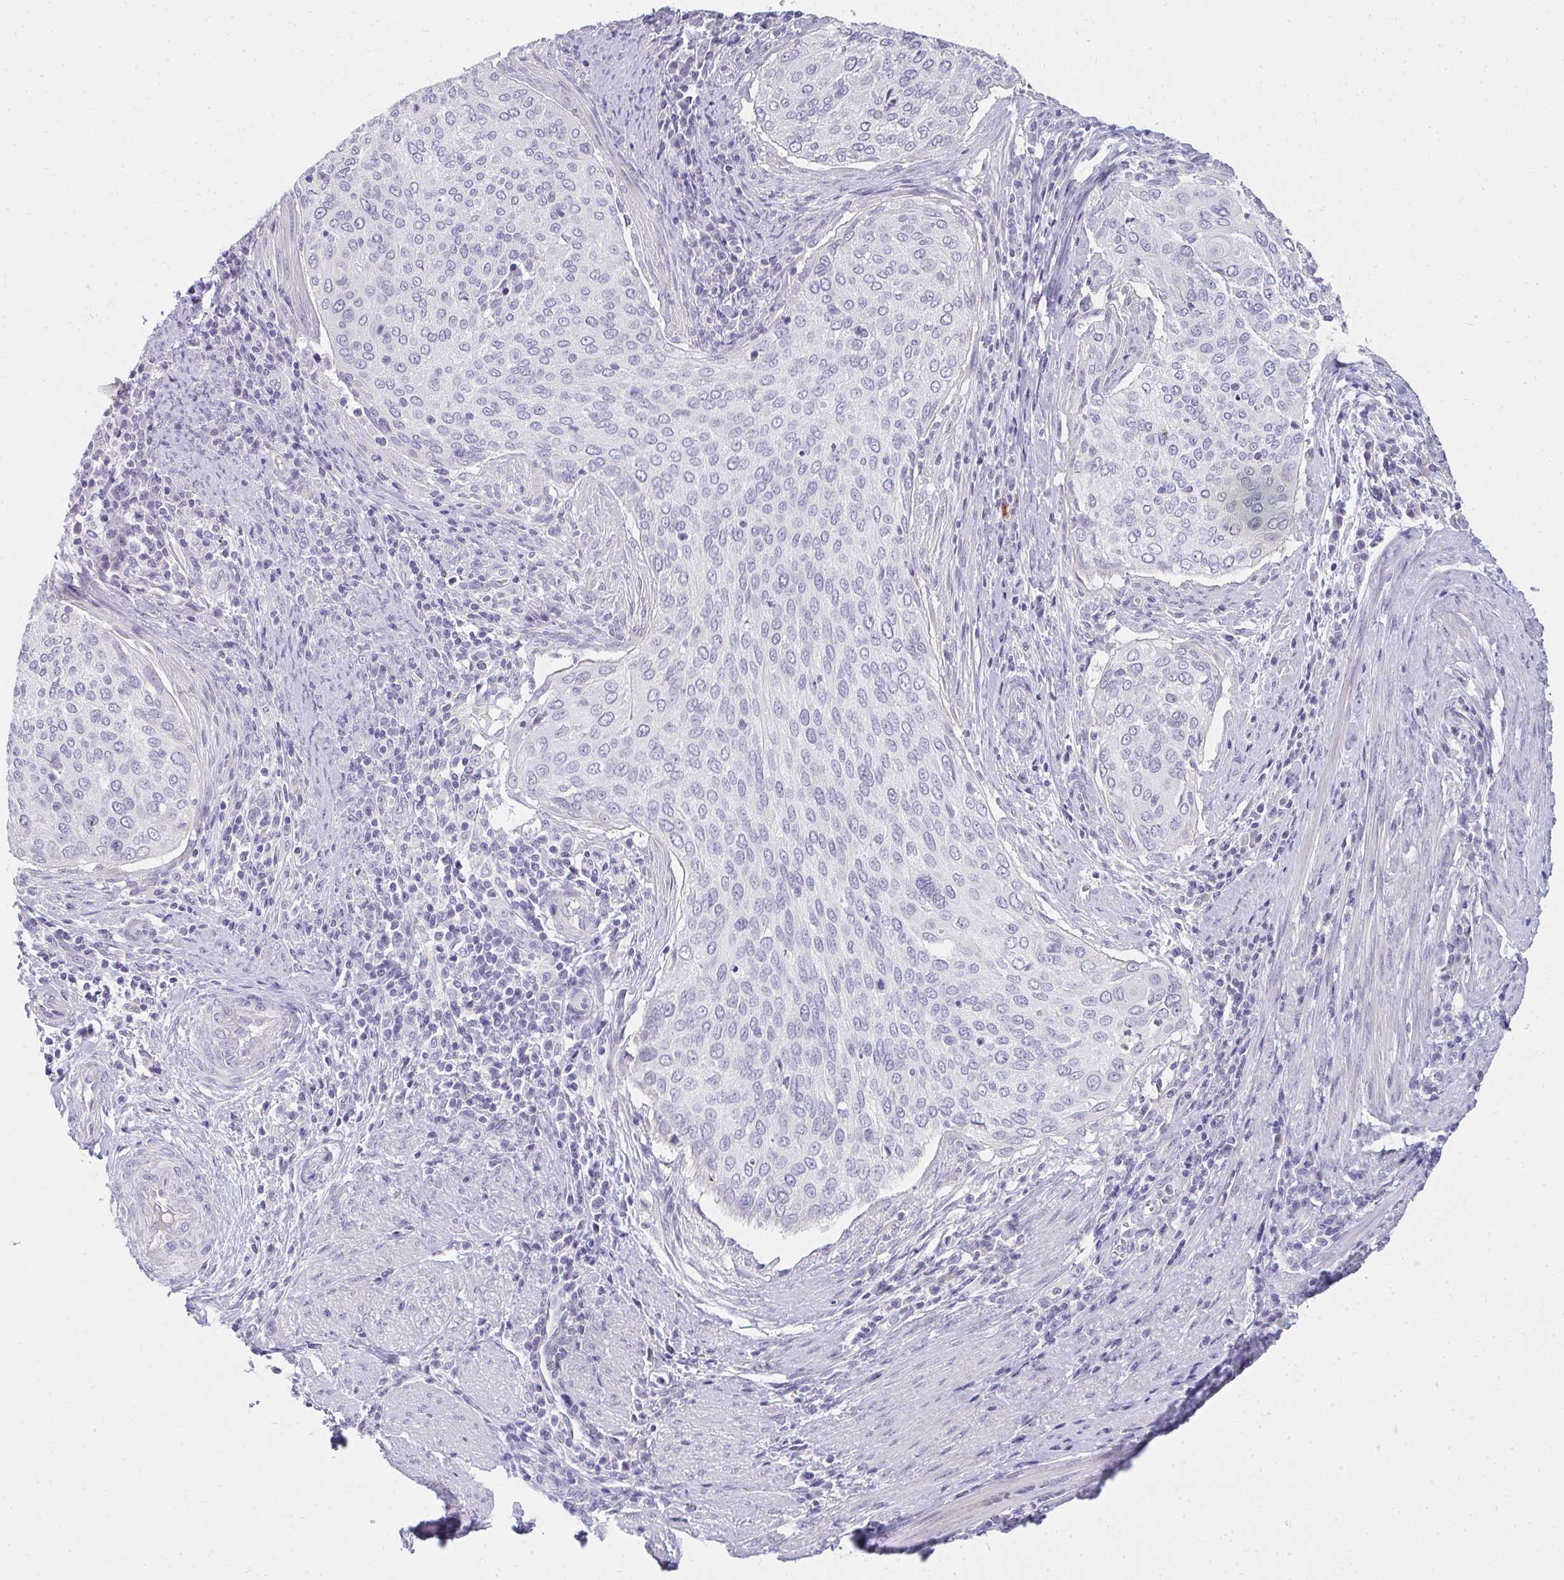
{"staining": {"intensity": "negative", "quantity": "none", "location": "none"}, "tissue": "cervical cancer", "cell_type": "Tumor cells", "image_type": "cancer", "snomed": [{"axis": "morphology", "description": "Squamous cell carcinoma, NOS"}, {"axis": "topography", "description": "Cervix"}], "caption": "Immunohistochemistry image of human squamous cell carcinoma (cervical) stained for a protein (brown), which exhibits no positivity in tumor cells.", "gene": "PPP1R3G", "patient": {"sex": "female", "age": 38}}